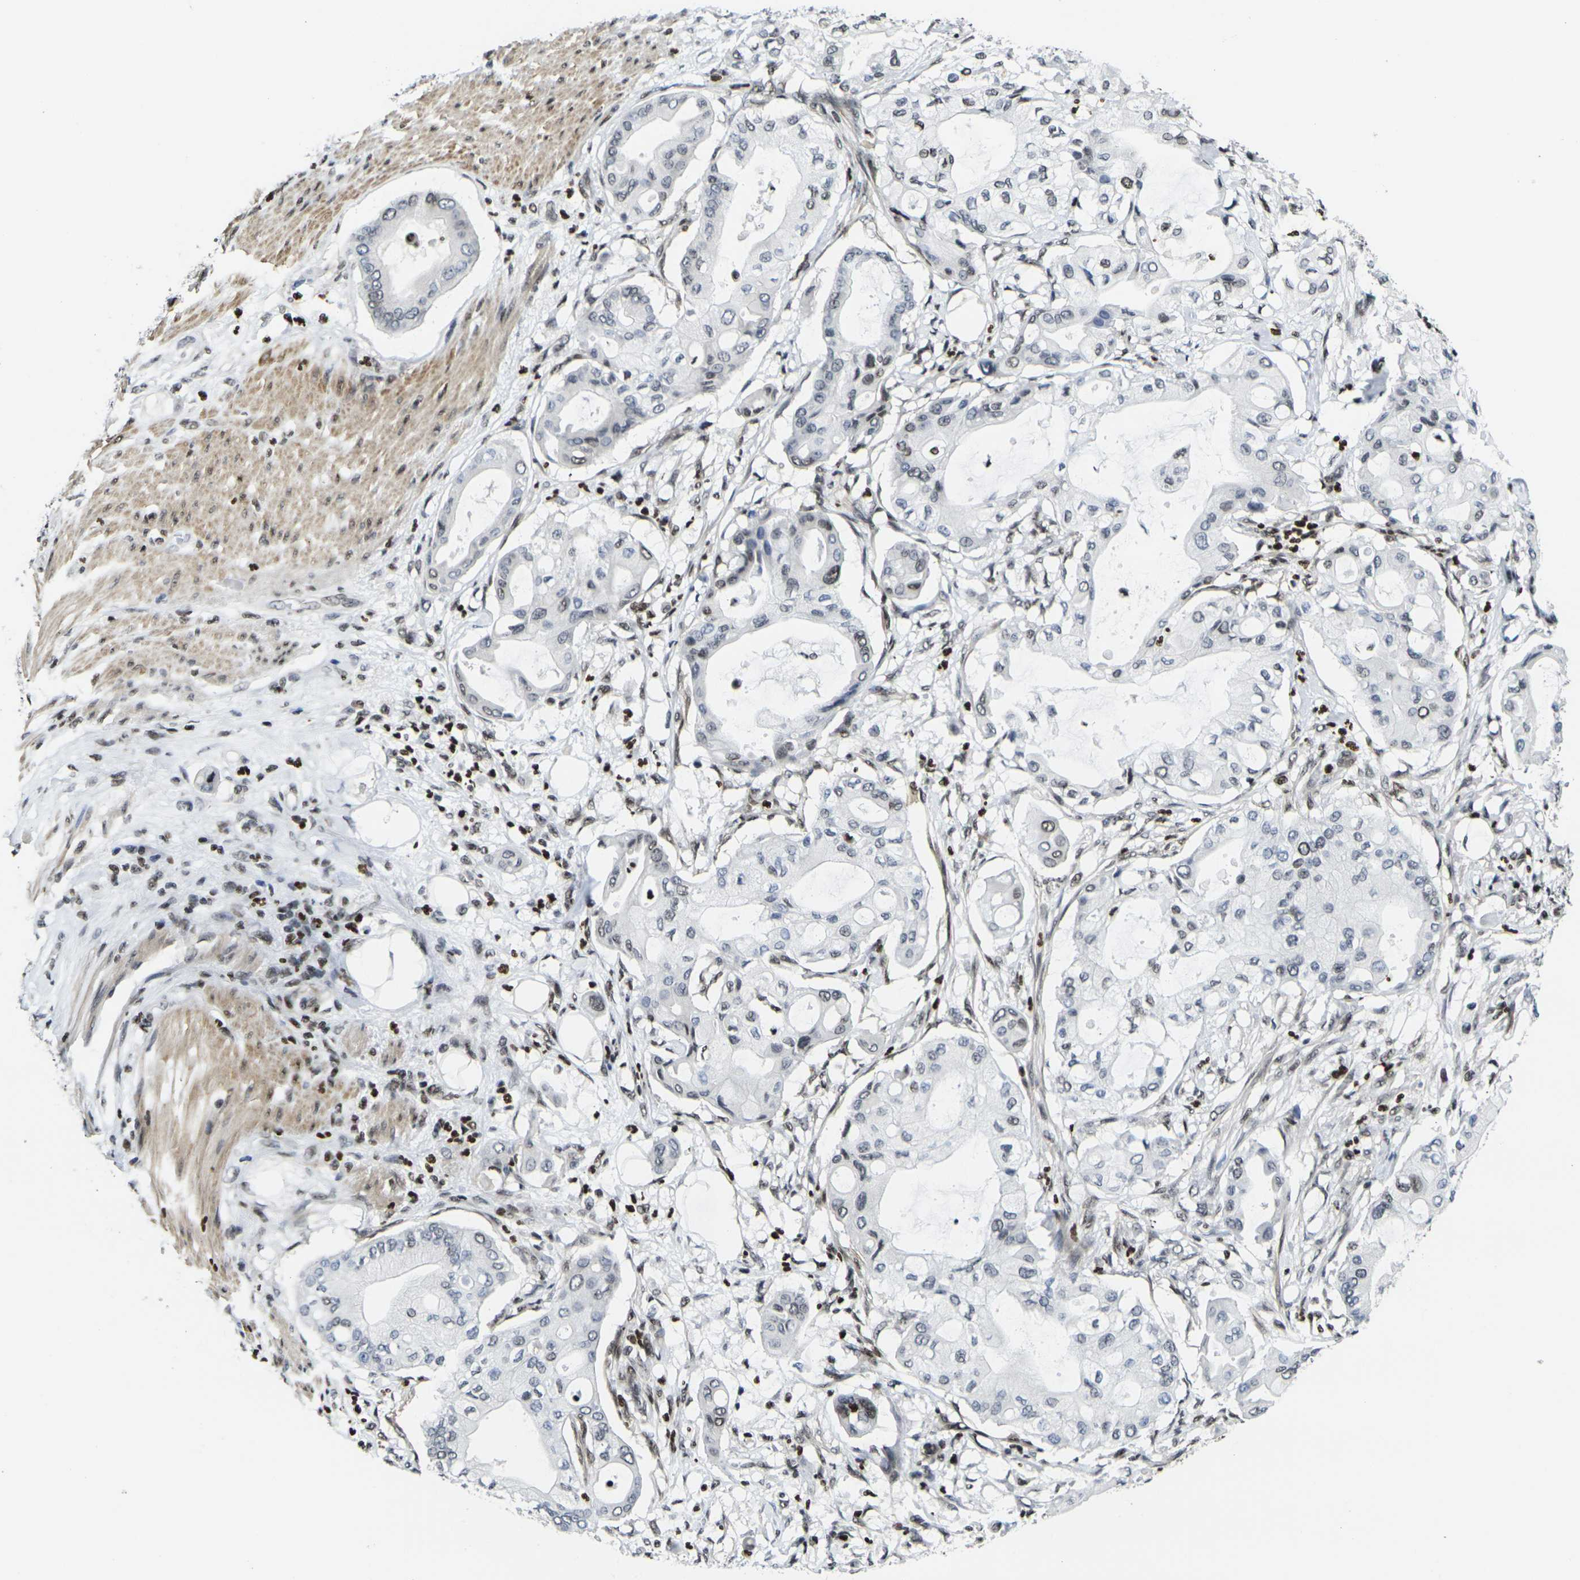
{"staining": {"intensity": "negative", "quantity": "none", "location": "none"}, "tissue": "pancreatic cancer", "cell_type": "Tumor cells", "image_type": "cancer", "snomed": [{"axis": "morphology", "description": "Adenocarcinoma, NOS"}, {"axis": "morphology", "description": "Adenocarcinoma, metastatic, NOS"}, {"axis": "topography", "description": "Lymph node"}, {"axis": "topography", "description": "Pancreas"}, {"axis": "topography", "description": "Duodenum"}], "caption": "Tumor cells show no significant protein expression in pancreatic metastatic adenocarcinoma.", "gene": "H1-10", "patient": {"sex": "female", "age": 64}}